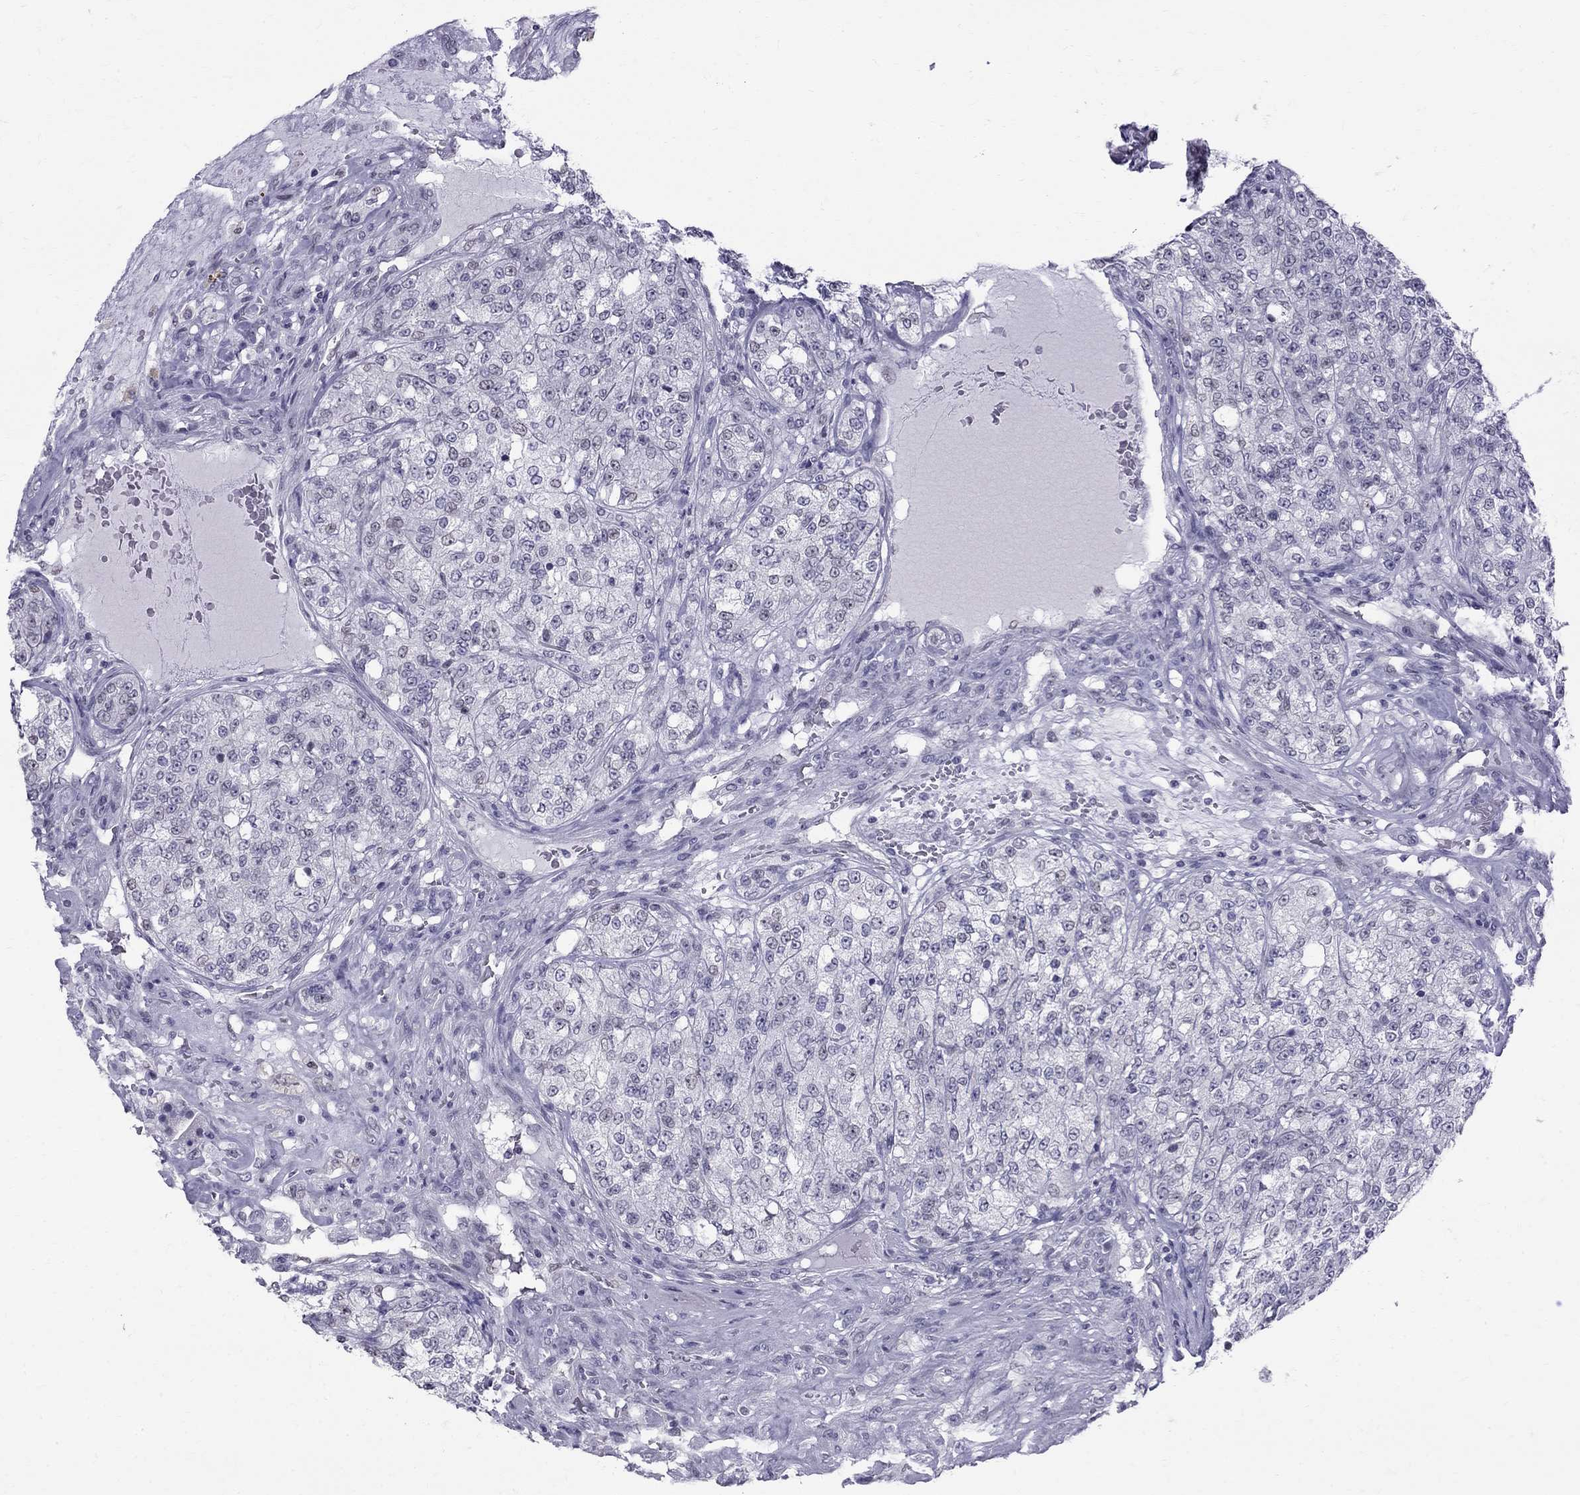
{"staining": {"intensity": "negative", "quantity": "none", "location": "none"}, "tissue": "renal cancer", "cell_type": "Tumor cells", "image_type": "cancer", "snomed": [{"axis": "morphology", "description": "Adenocarcinoma, NOS"}, {"axis": "topography", "description": "Kidney"}], "caption": "Immunohistochemistry micrograph of neoplastic tissue: human renal adenocarcinoma stained with DAB exhibits no significant protein positivity in tumor cells. (DAB IHC visualized using brightfield microscopy, high magnification).", "gene": "MUC15", "patient": {"sex": "female", "age": 63}}